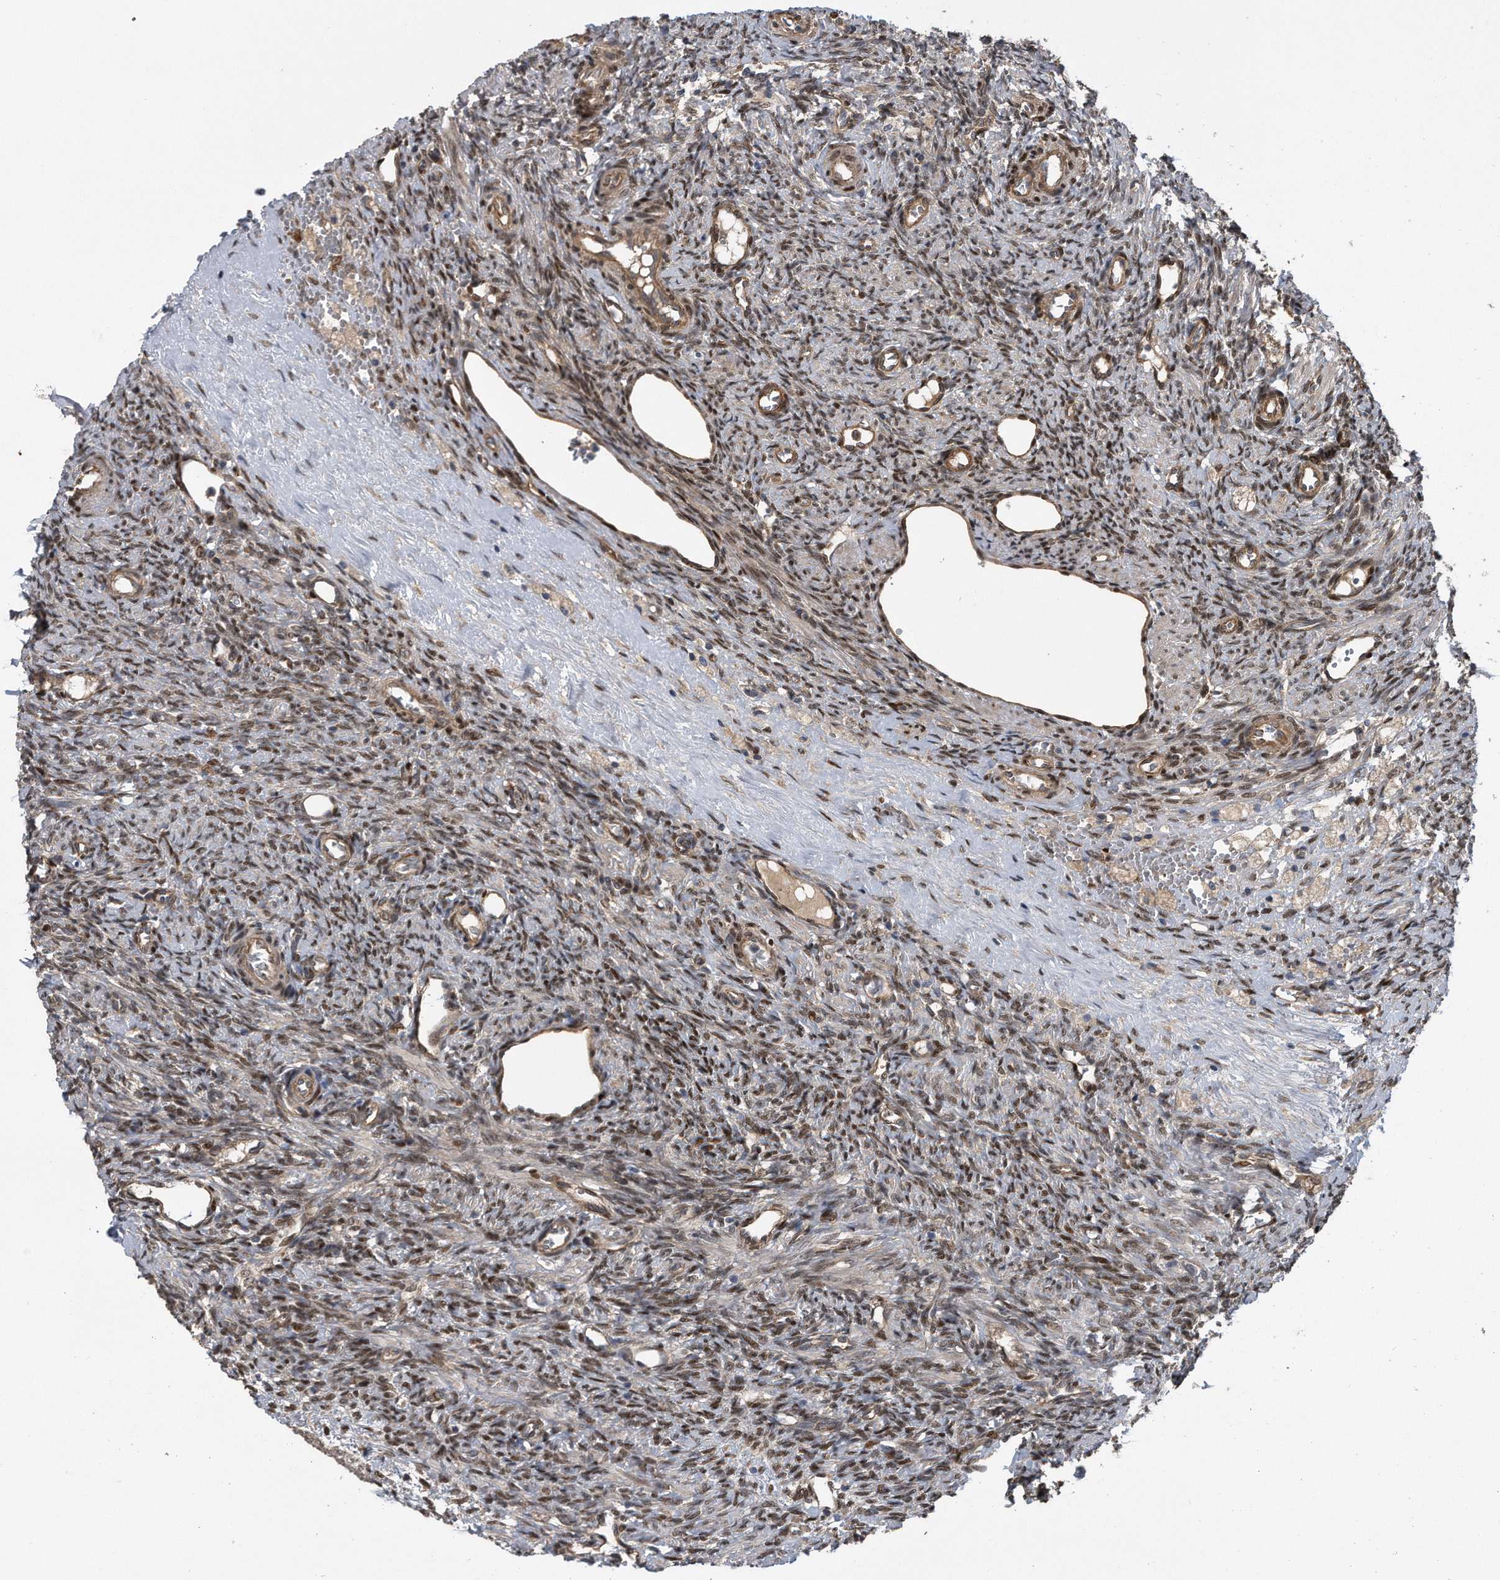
{"staining": {"intensity": "weak", "quantity": ">75%", "location": "cytoplasmic/membranous"}, "tissue": "ovary", "cell_type": "Follicle cells", "image_type": "normal", "snomed": [{"axis": "morphology", "description": "Normal tissue, NOS"}, {"axis": "topography", "description": "Ovary"}], "caption": "Immunohistochemistry (DAB (3,3'-diaminobenzidine)) staining of unremarkable human ovary shows weak cytoplasmic/membranous protein expression in approximately >75% of follicle cells.", "gene": "ZNF79", "patient": {"sex": "female", "age": 41}}